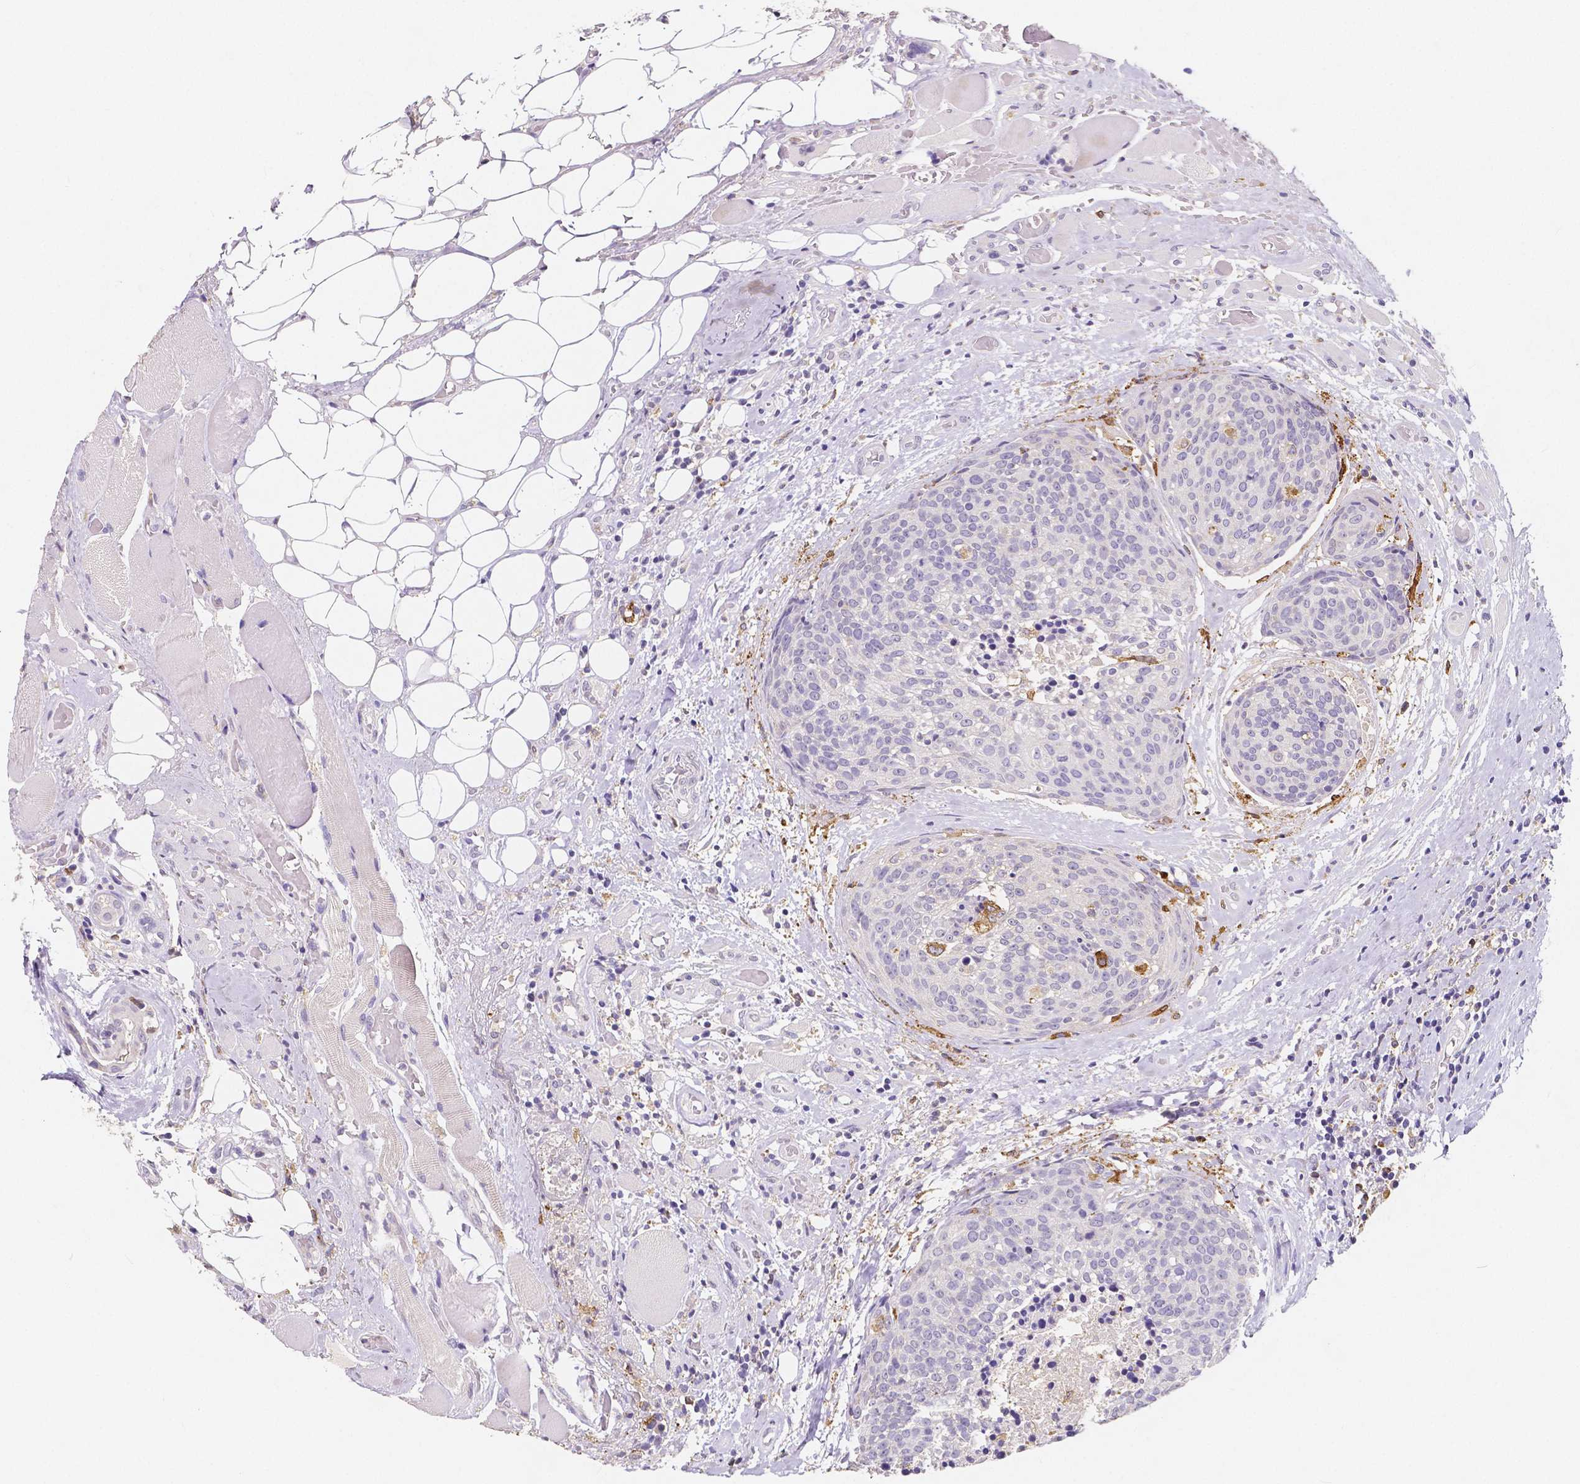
{"staining": {"intensity": "negative", "quantity": "none", "location": "none"}, "tissue": "head and neck cancer", "cell_type": "Tumor cells", "image_type": "cancer", "snomed": [{"axis": "morphology", "description": "Squamous cell carcinoma, NOS"}, {"axis": "topography", "description": "Oral tissue"}, {"axis": "topography", "description": "Head-Neck"}], "caption": "Image shows no protein positivity in tumor cells of squamous cell carcinoma (head and neck) tissue.", "gene": "ACP5", "patient": {"sex": "male", "age": 64}}